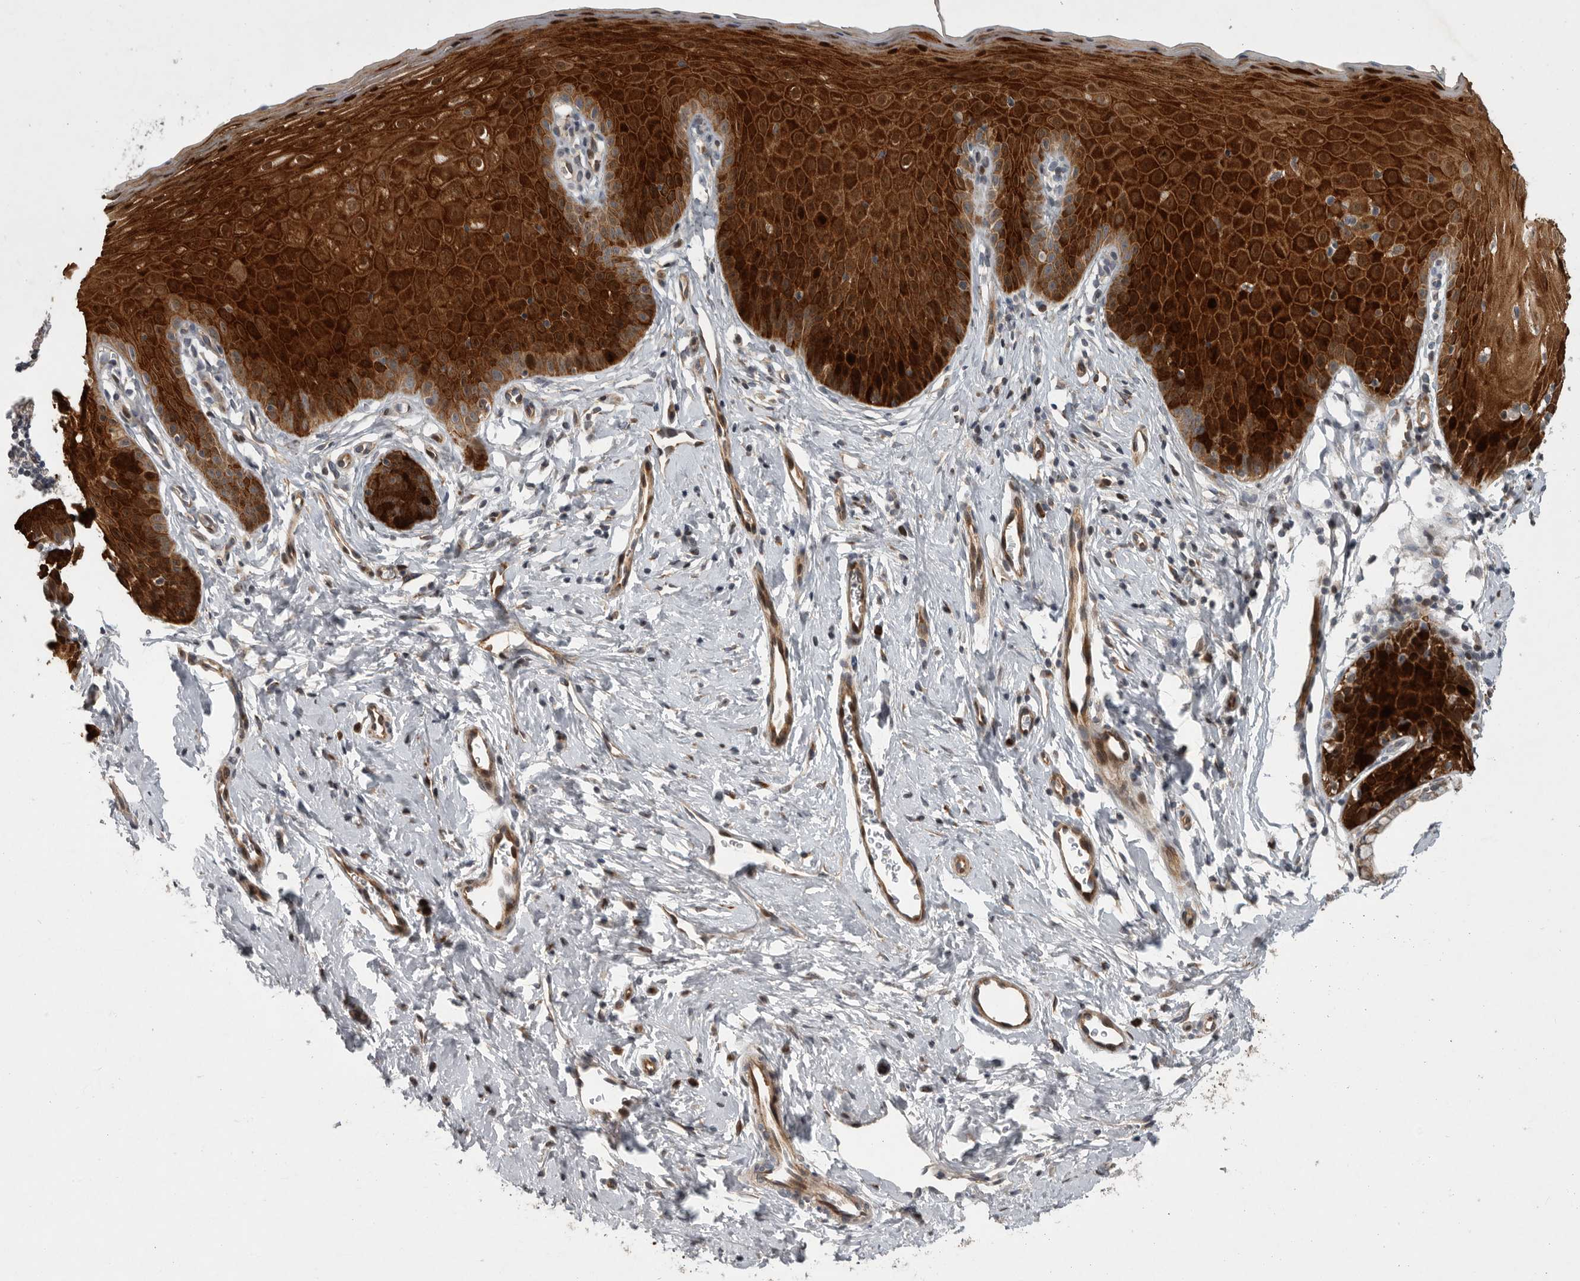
{"staining": {"intensity": "moderate", "quantity": ">75%", "location": "cytoplasmic/membranous"}, "tissue": "cervix", "cell_type": "Glandular cells", "image_type": "normal", "snomed": [{"axis": "morphology", "description": "Normal tissue, NOS"}, {"axis": "topography", "description": "Cervix"}], "caption": "Immunohistochemical staining of benign cervix exhibits medium levels of moderate cytoplasmic/membranous positivity in about >75% of glandular cells.", "gene": "MPDZ", "patient": {"sex": "female", "age": 36}}